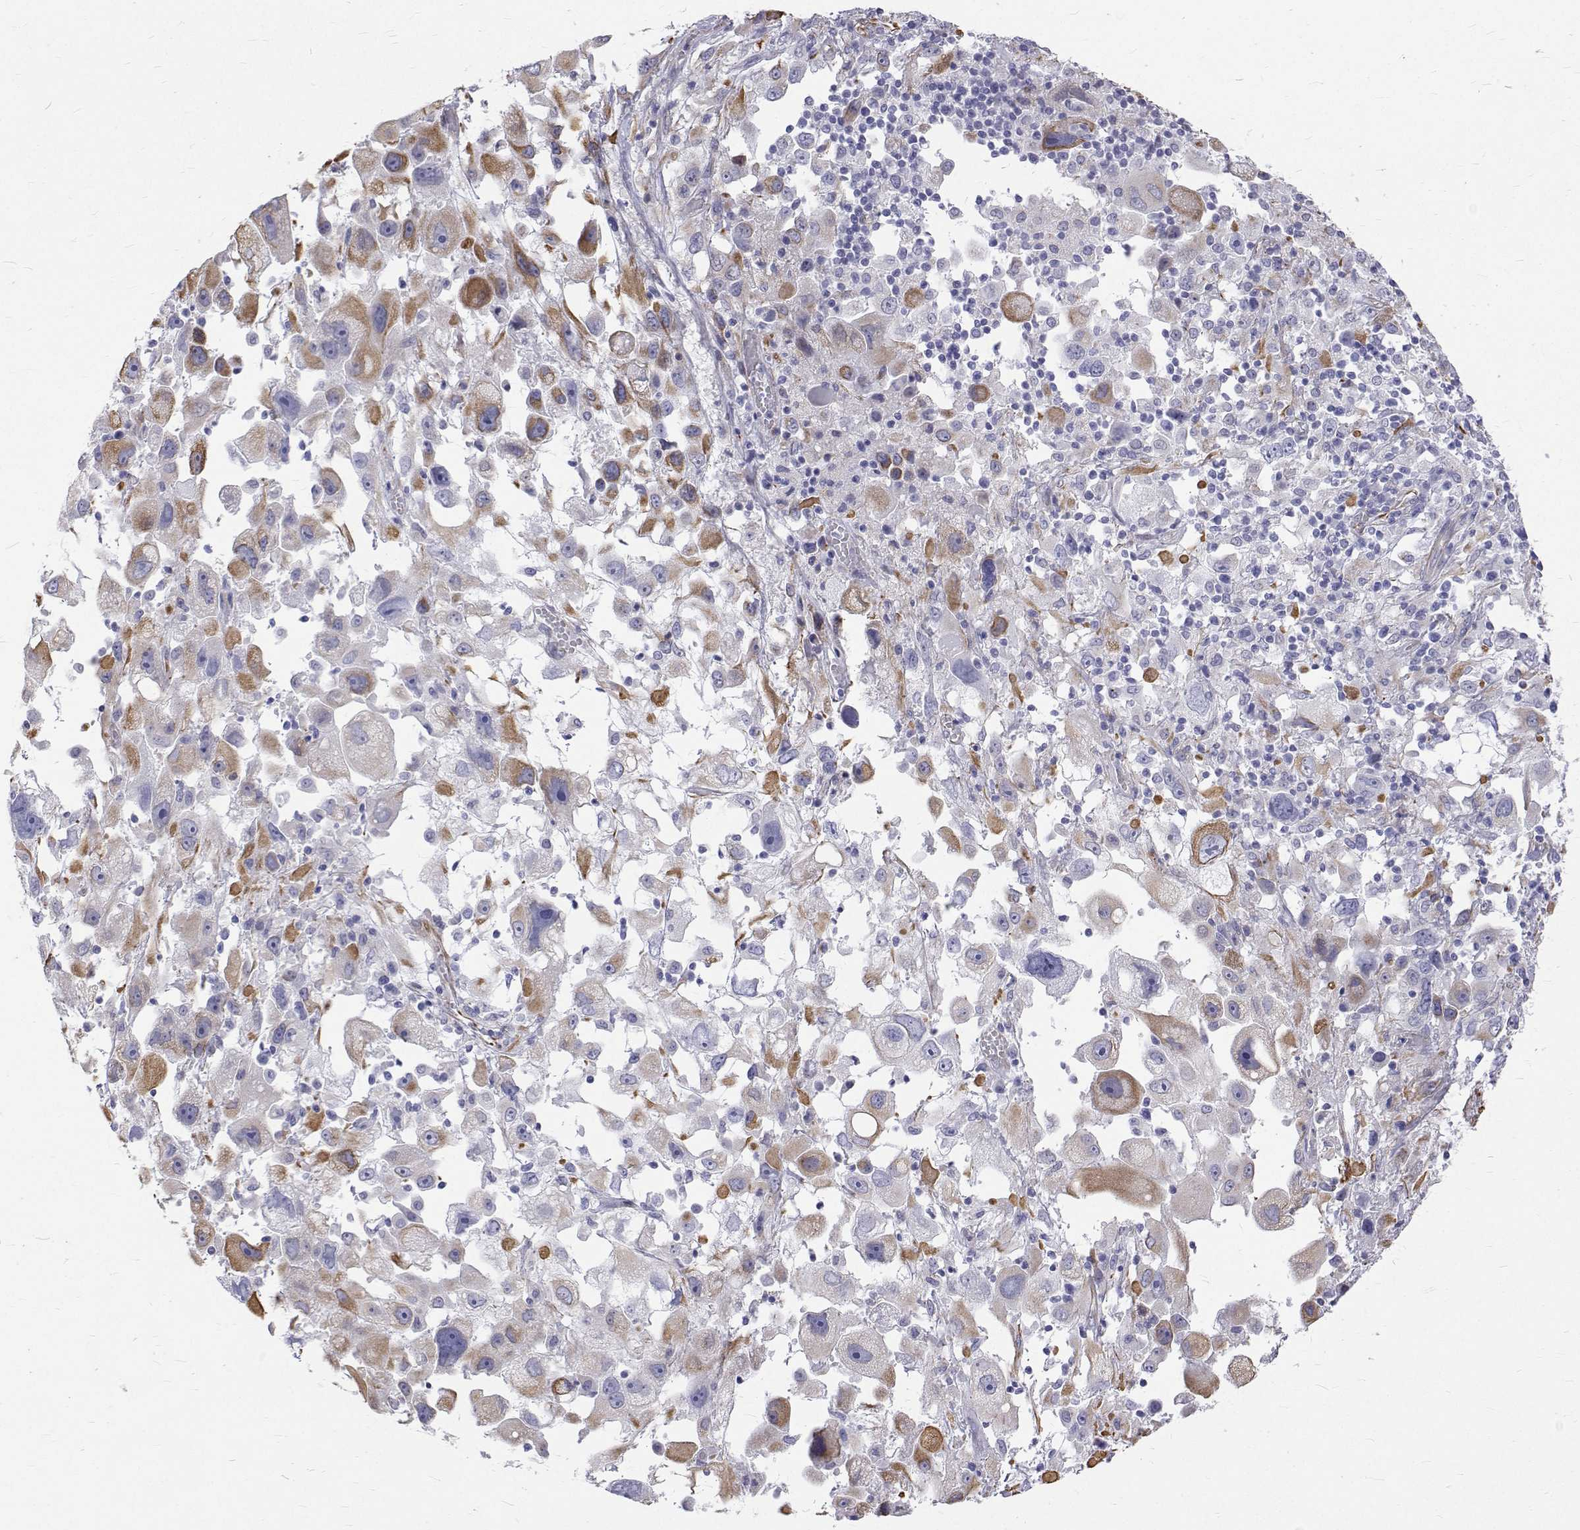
{"staining": {"intensity": "moderate", "quantity": "<25%", "location": "cytoplasmic/membranous"}, "tissue": "melanoma", "cell_type": "Tumor cells", "image_type": "cancer", "snomed": [{"axis": "morphology", "description": "Malignant melanoma, Metastatic site"}, {"axis": "topography", "description": "Soft tissue"}], "caption": "The photomicrograph displays immunohistochemical staining of malignant melanoma (metastatic site). There is moderate cytoplasmic/membranous expression is seen in approximately <25% of tumor cells.", "gene": "OPRPN", "patient": {"sex": "male", "age": 50}}